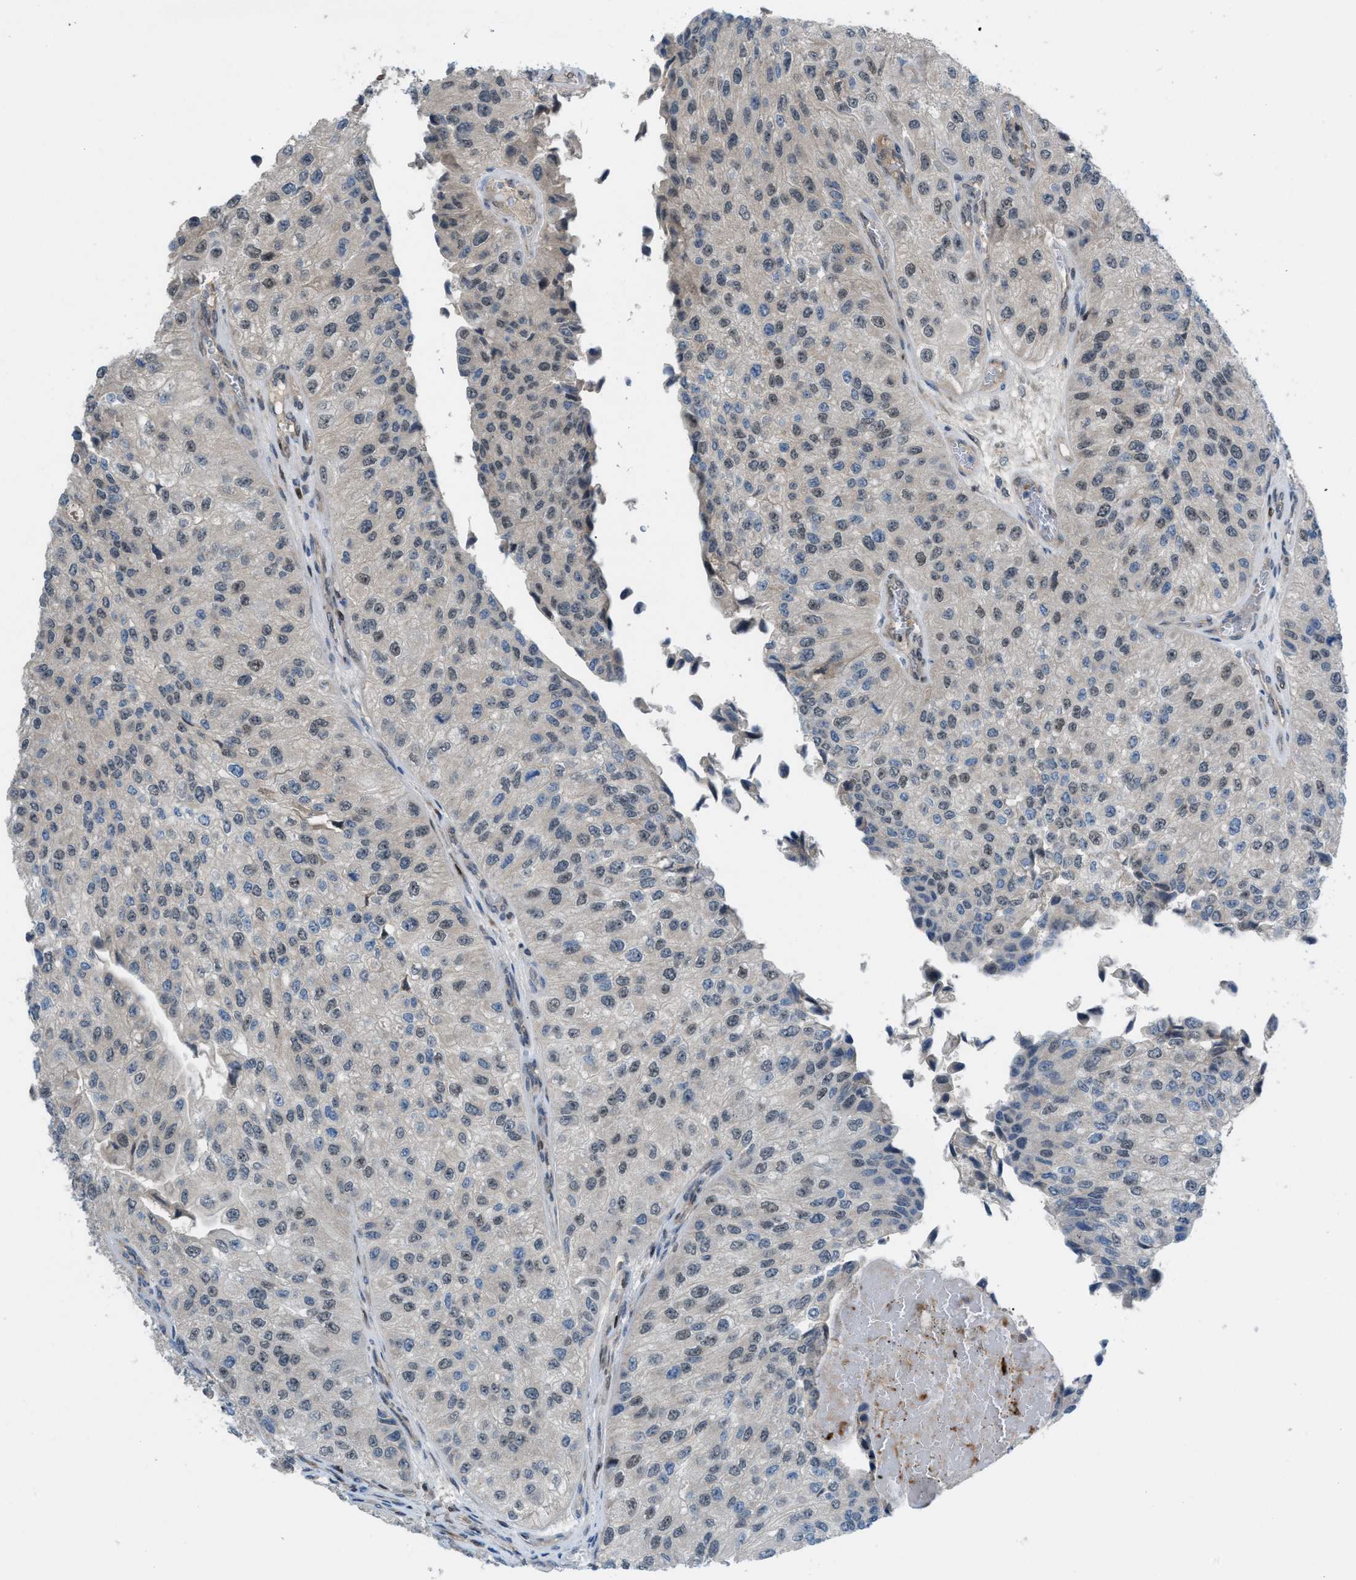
{"staining": {"intensity": "negative", "quantity": "none", "location": "none"}, "tissue": "urothelial cancer", "cell_type": "Tumor cells", "image_type": "cancer", "snomed": [{"axis": "morphology", "description": "Urothelial carcinoma, High grade"}, {"axis": "topography", "description": "Kidney"}, {"axis": "topography", "description": "Urinary bladder"}], "caption": "A high-resolution histopathology image shows immunohistochemistry staining of urothelial cancer, which reveals no significant expression in tumor cells.", "gene": "ZNF276", "patient": {"sex": "male", "age": 77}}